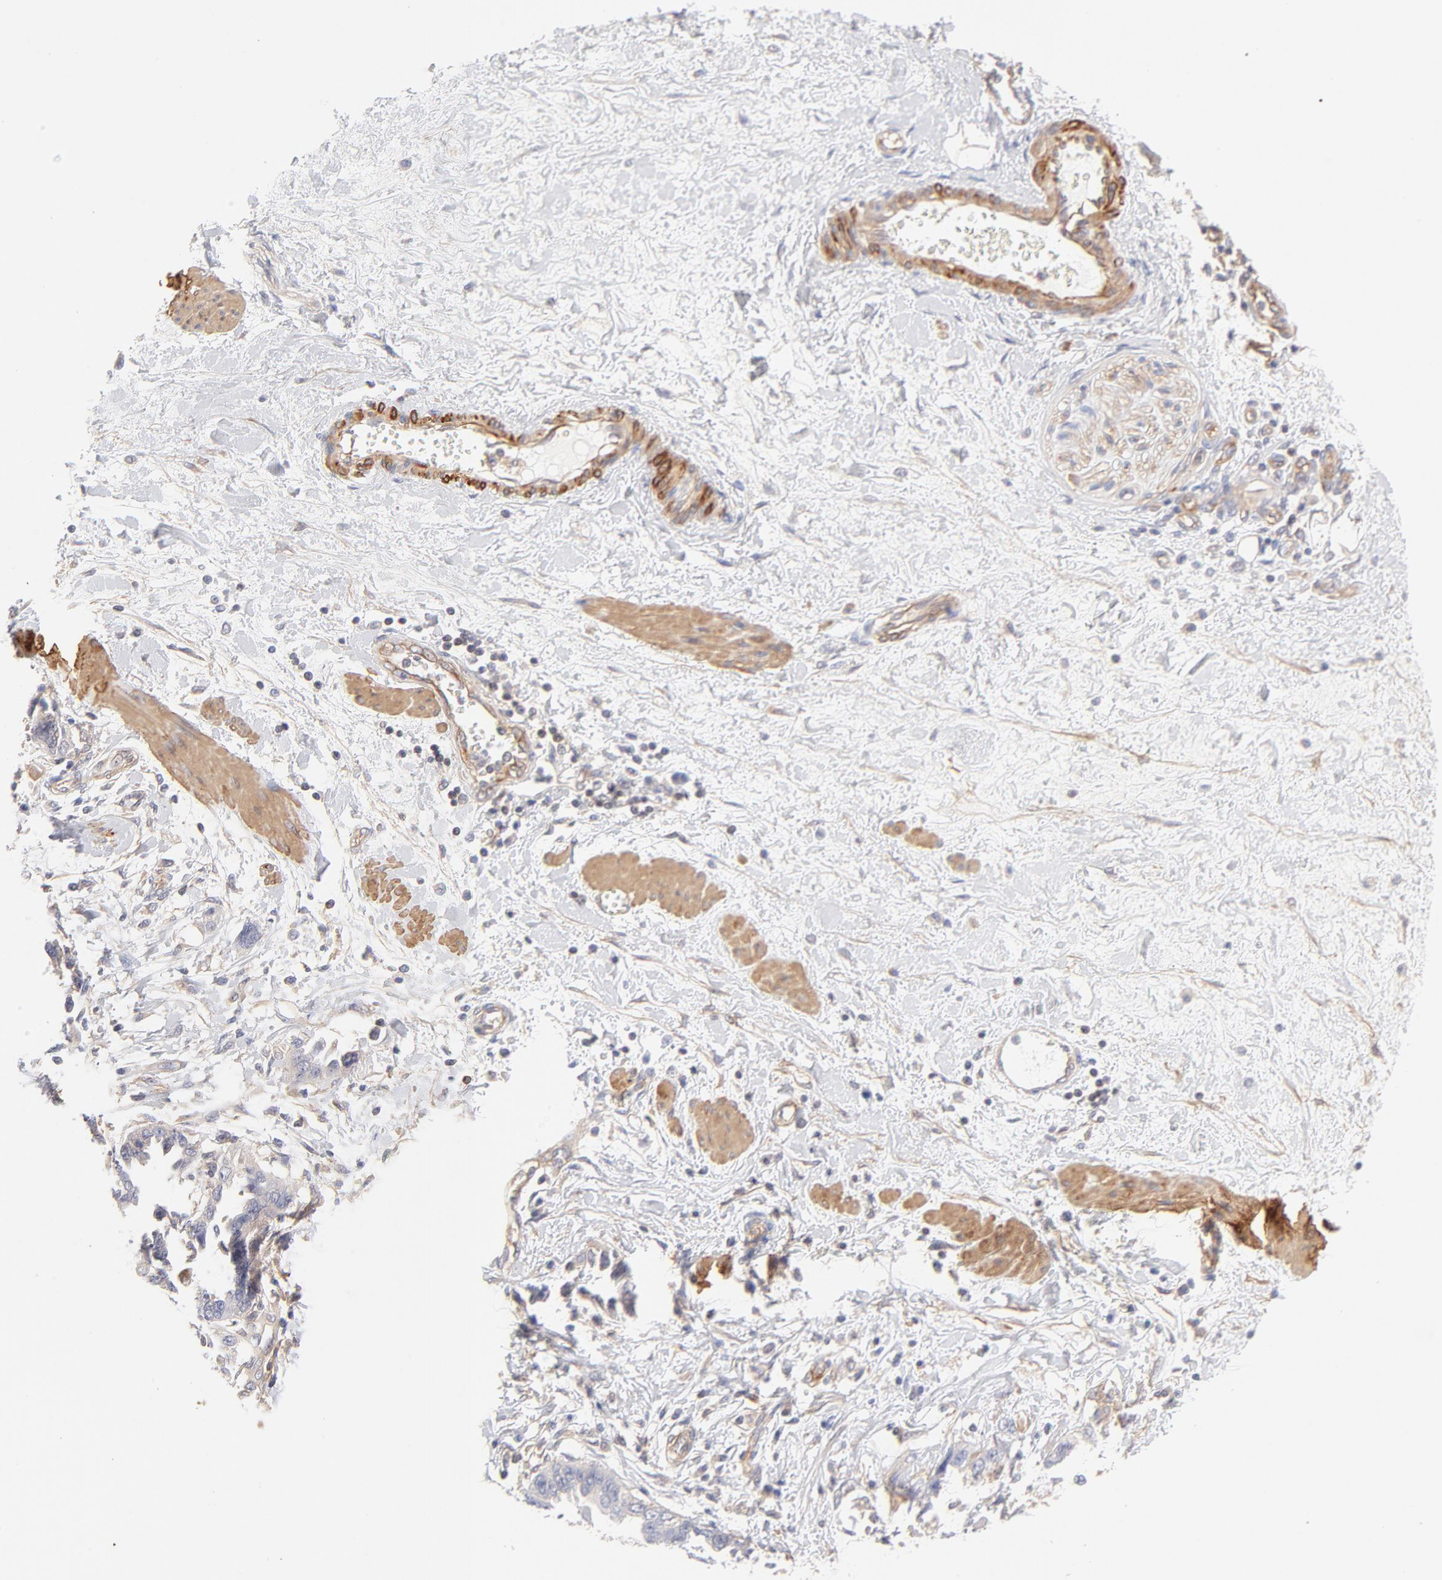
{"staining": {"intensity": "negative", "quantity": "none", "location": "none"}, "tissue": "ovarian cancer", "cell_type": "Tumor cells", "image_type": "cancer", "snomed": [{"axis": "morphology", "description": "Cystadenocarcinoma, serous, NOS"}, {"axis": "topography", "description": "Ovary"}], "caption": "This histopathology image is of ovarian serous cystadenocarcinoma stained with immunohistochemistry to label a protein in brown with the nuclei are counter-stained blue. There is no positivity in tumor cells.", "gene": "LDLRAP1", "patient": {"sex": "female", "age": 63}}